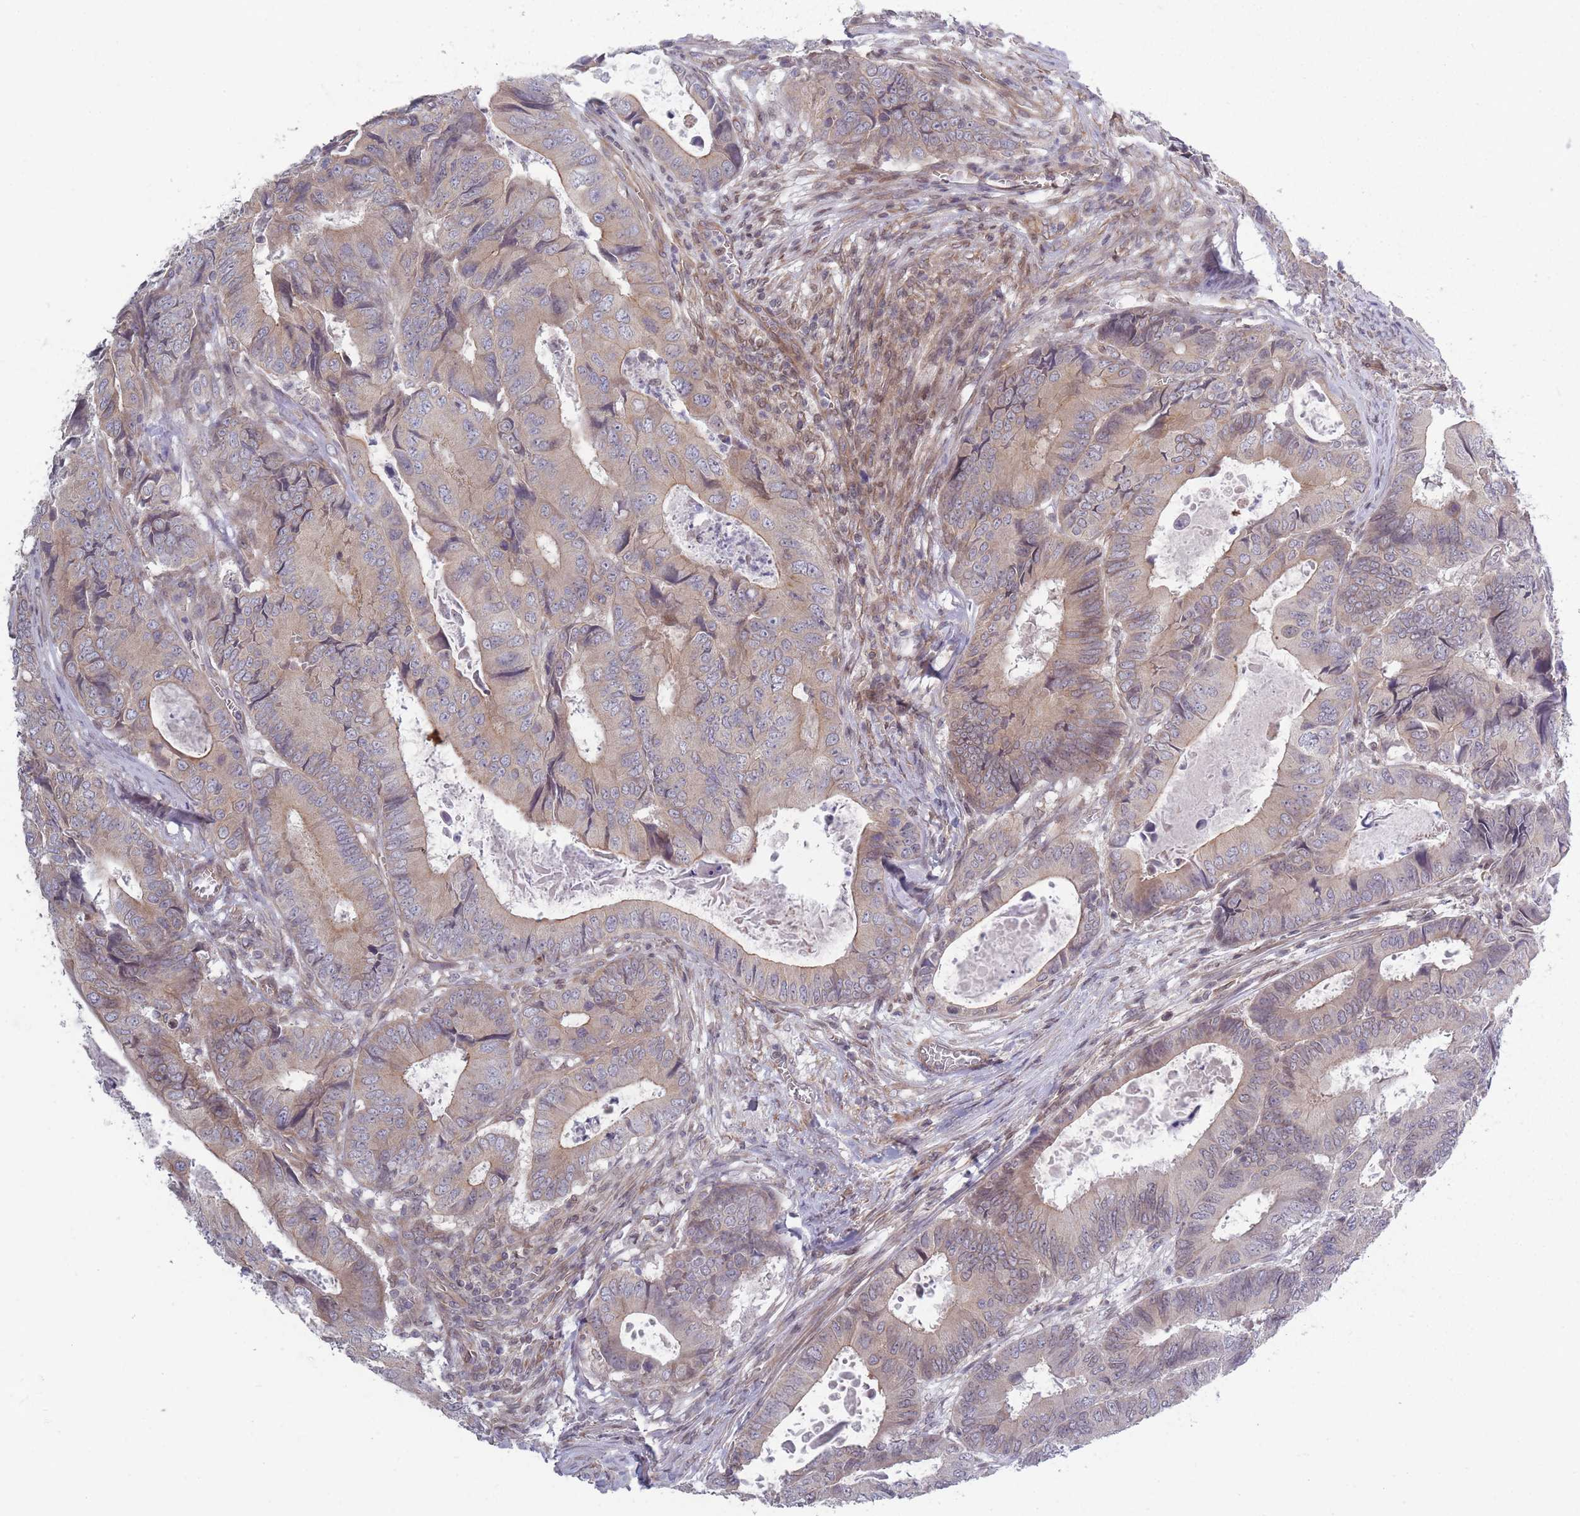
{"staining": {"intensity": "weak", "quantity": "25%-75%", "location": "cytoplasmic/membranous"}, "tissue": "colorectal cancer", "cell_type": "Tumor cells", "image_type": "cancer", "snomed": [{"axis": "morphology", "description": "Adenocarcinoma, NOS"}, {"axis": "topography", "description": "Colon"}], "caption": "Weak cytoplasmic/membranous staining is present in approximately 25%-75% of tumor cells in colorectal cancer (adenocarcinoma).", "gene": "VRK2", "patient": {"sex": "male", "age": 85}}